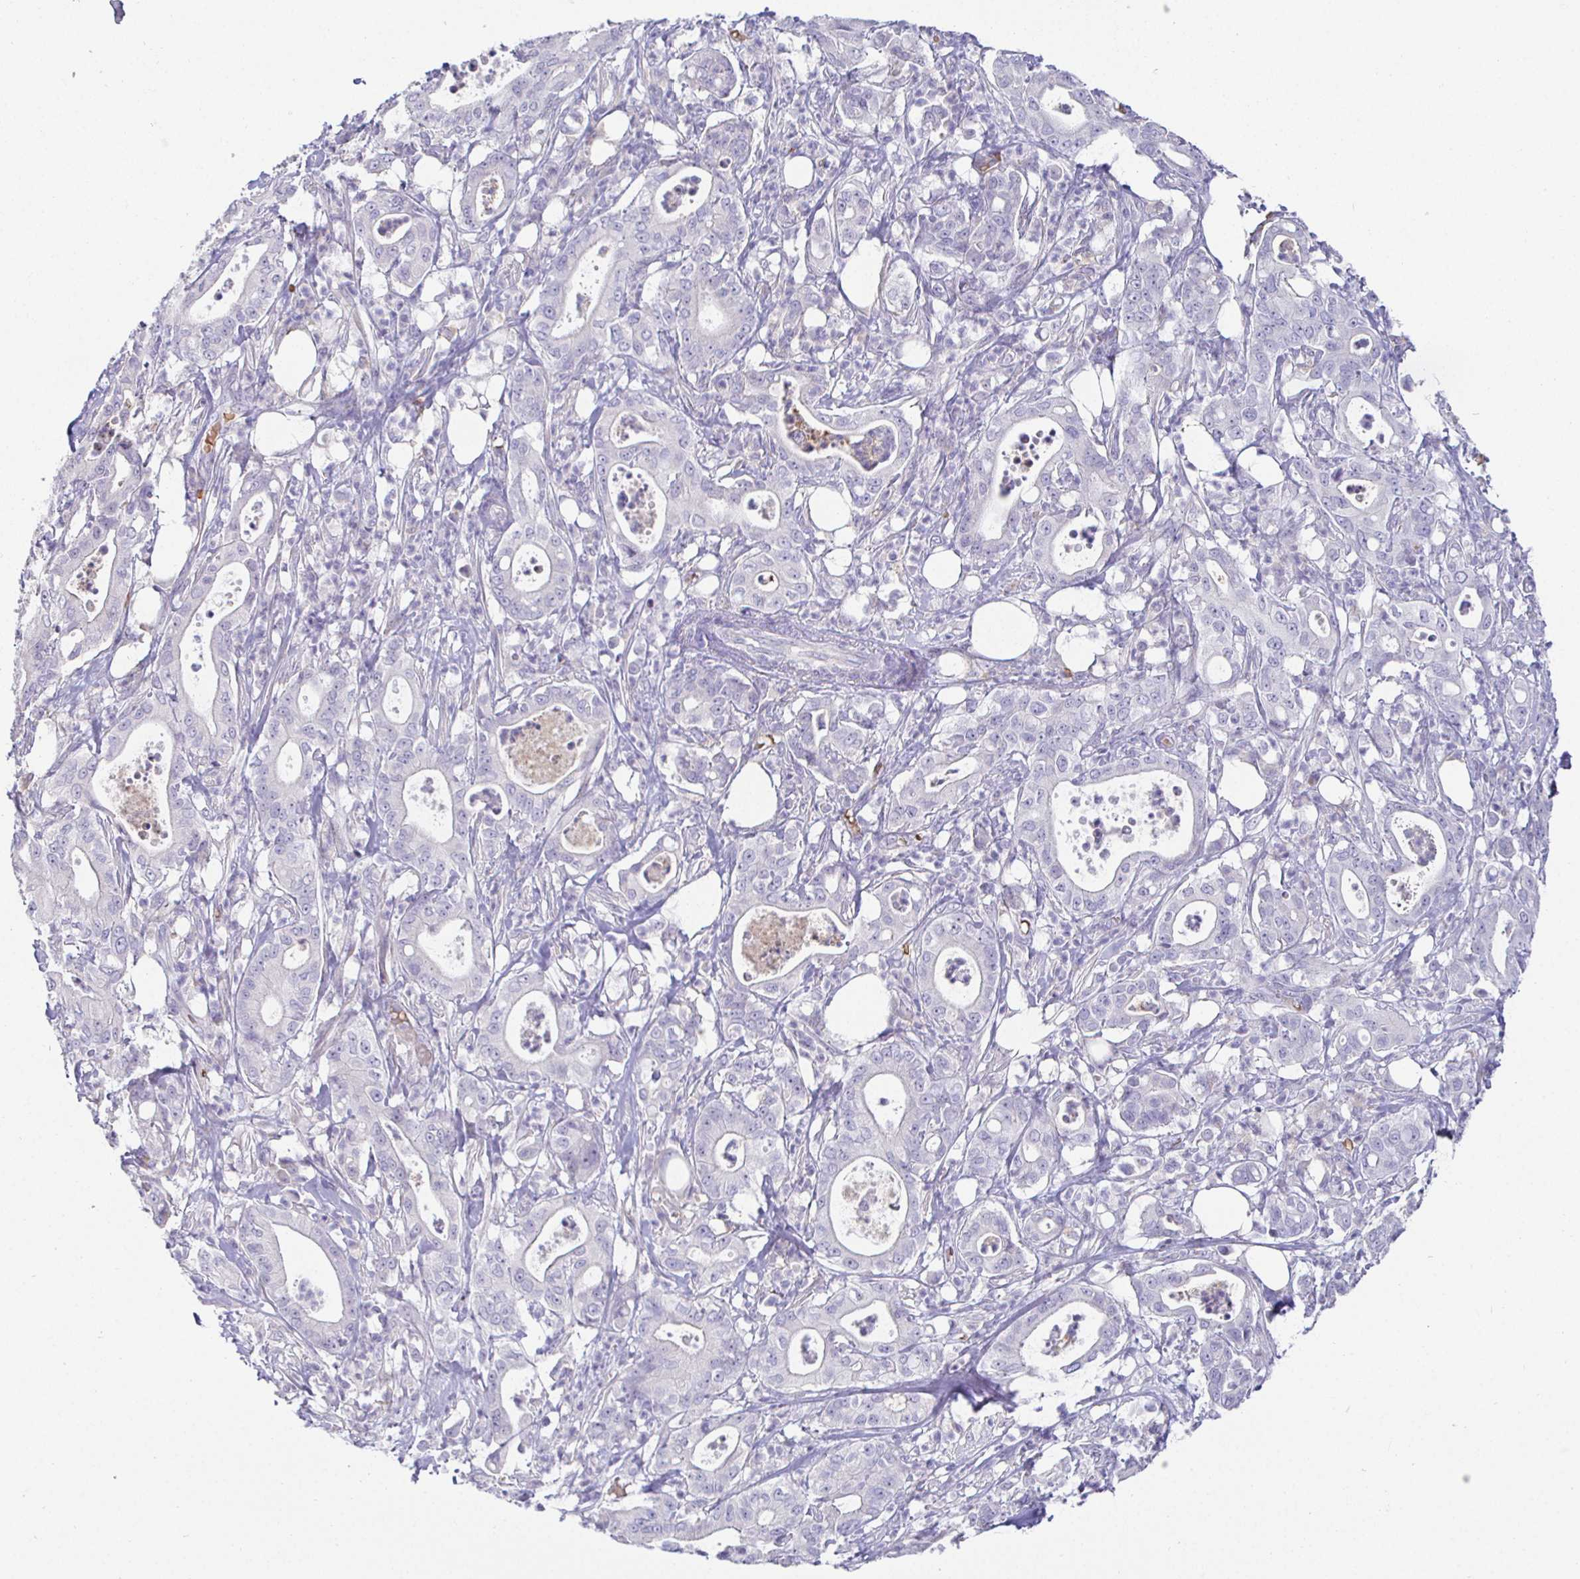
{"staining": {"intensity": "negative", "quantity": "none", "location": "none"}, "tissue": "pancreatic cancer", "cell_type": "Tumor cells", "image_type": "cancer", "snomed": [{"axis": "morphology", "description": "Adenocarcinoma, NOS"}, {"axis": "topography", "description": "Pancreas"}], "caption": "Tumor cells are negative for brown protein staining in pancreatic cancer.", "gene": "SIRPA", "patient": {"sex": "male", "age": 71}}